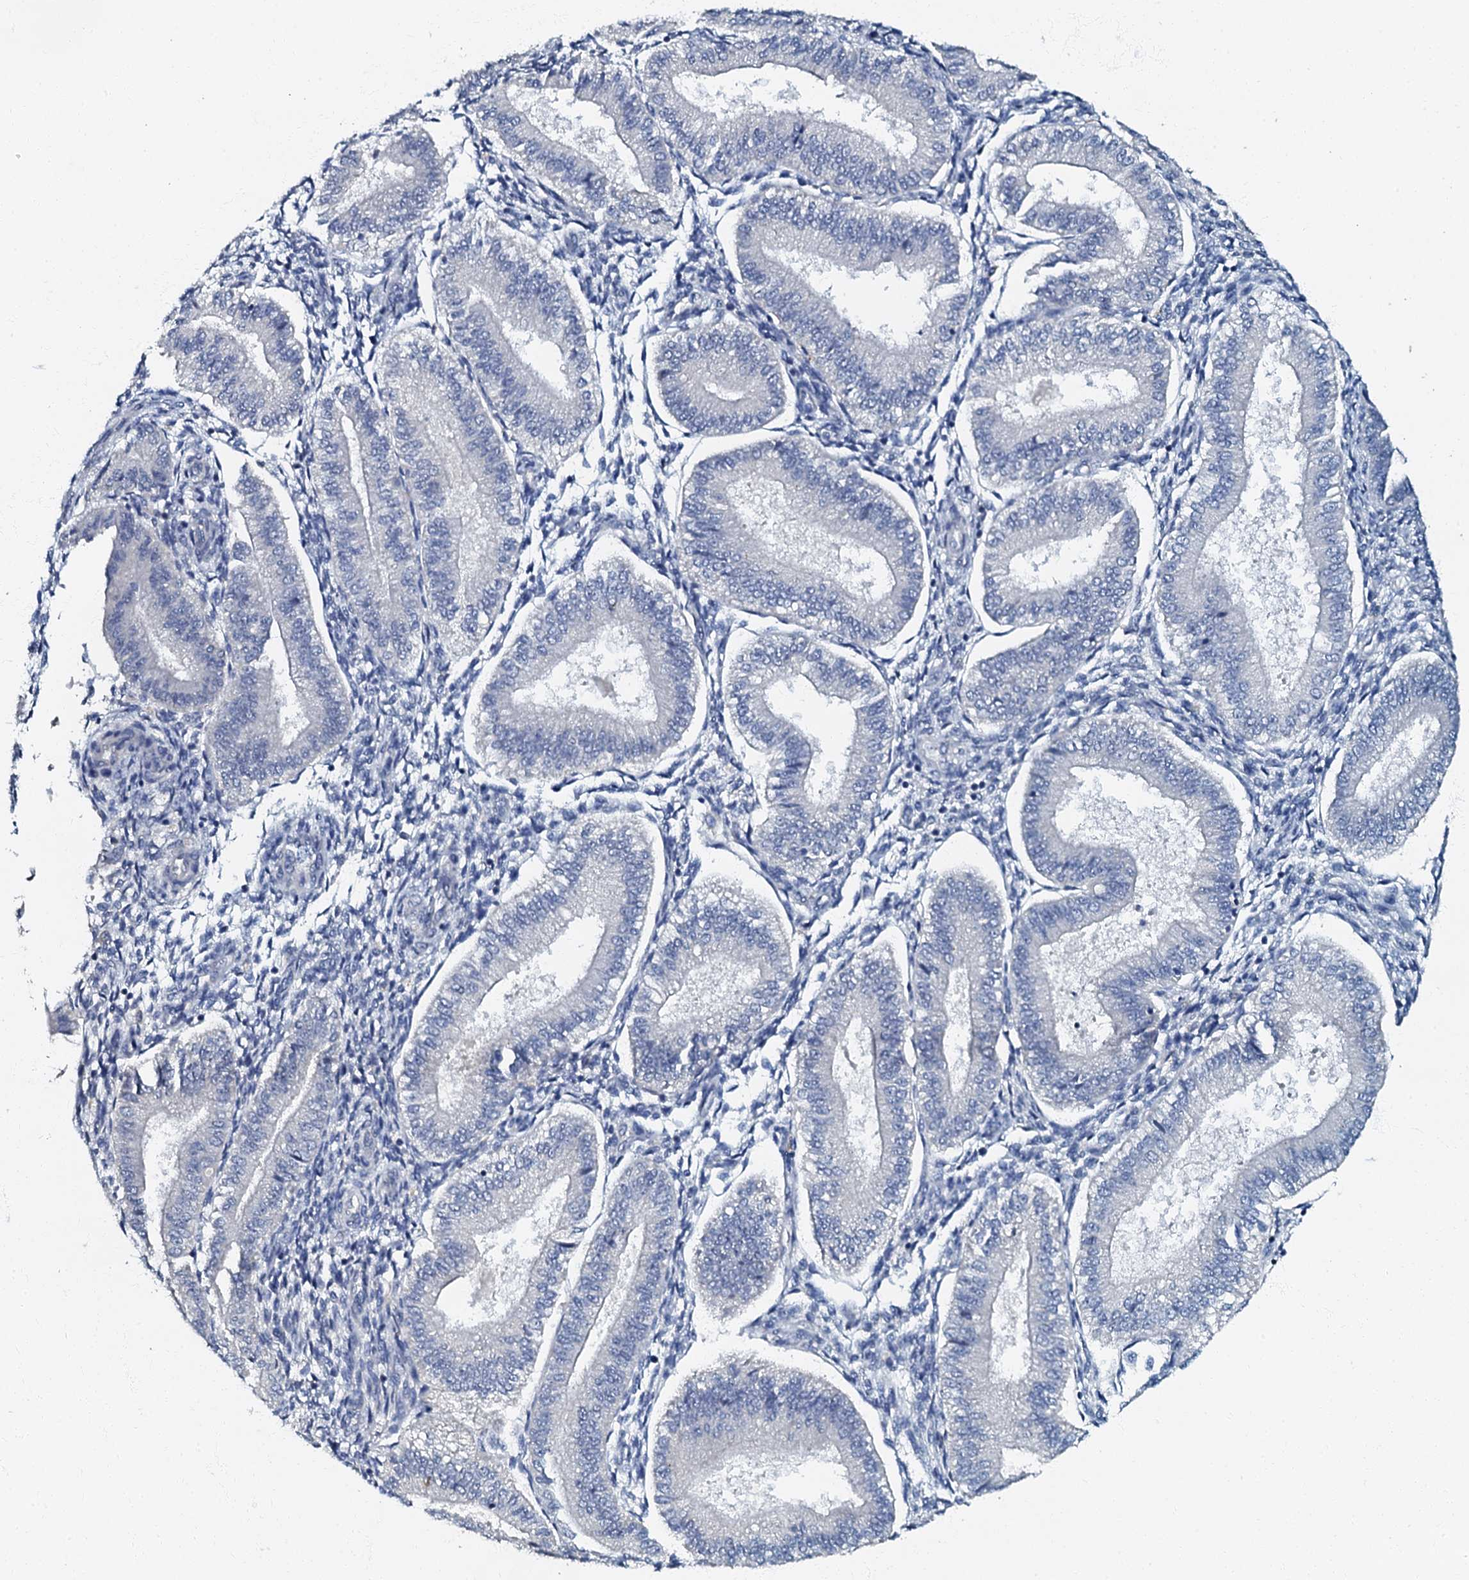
{"staining": {"intensity": "negative", "quantity": "none", "location": "none"}, "tissue": "endometrium", "cell_type": "Cells in endometrial stroma", "image_type": "normal", "snomed": [{"axis": "morphology", "description": "Normal tissue, NOS"}, {"axis": "topography", "description": "Endometrium"}], "caption": "Protein analysis of unremarkable endometrium exhibits no significant expression in cells in endometrial stroma.", "gene": "OLAH", "patient": {"sex": "female", "age": 39}}